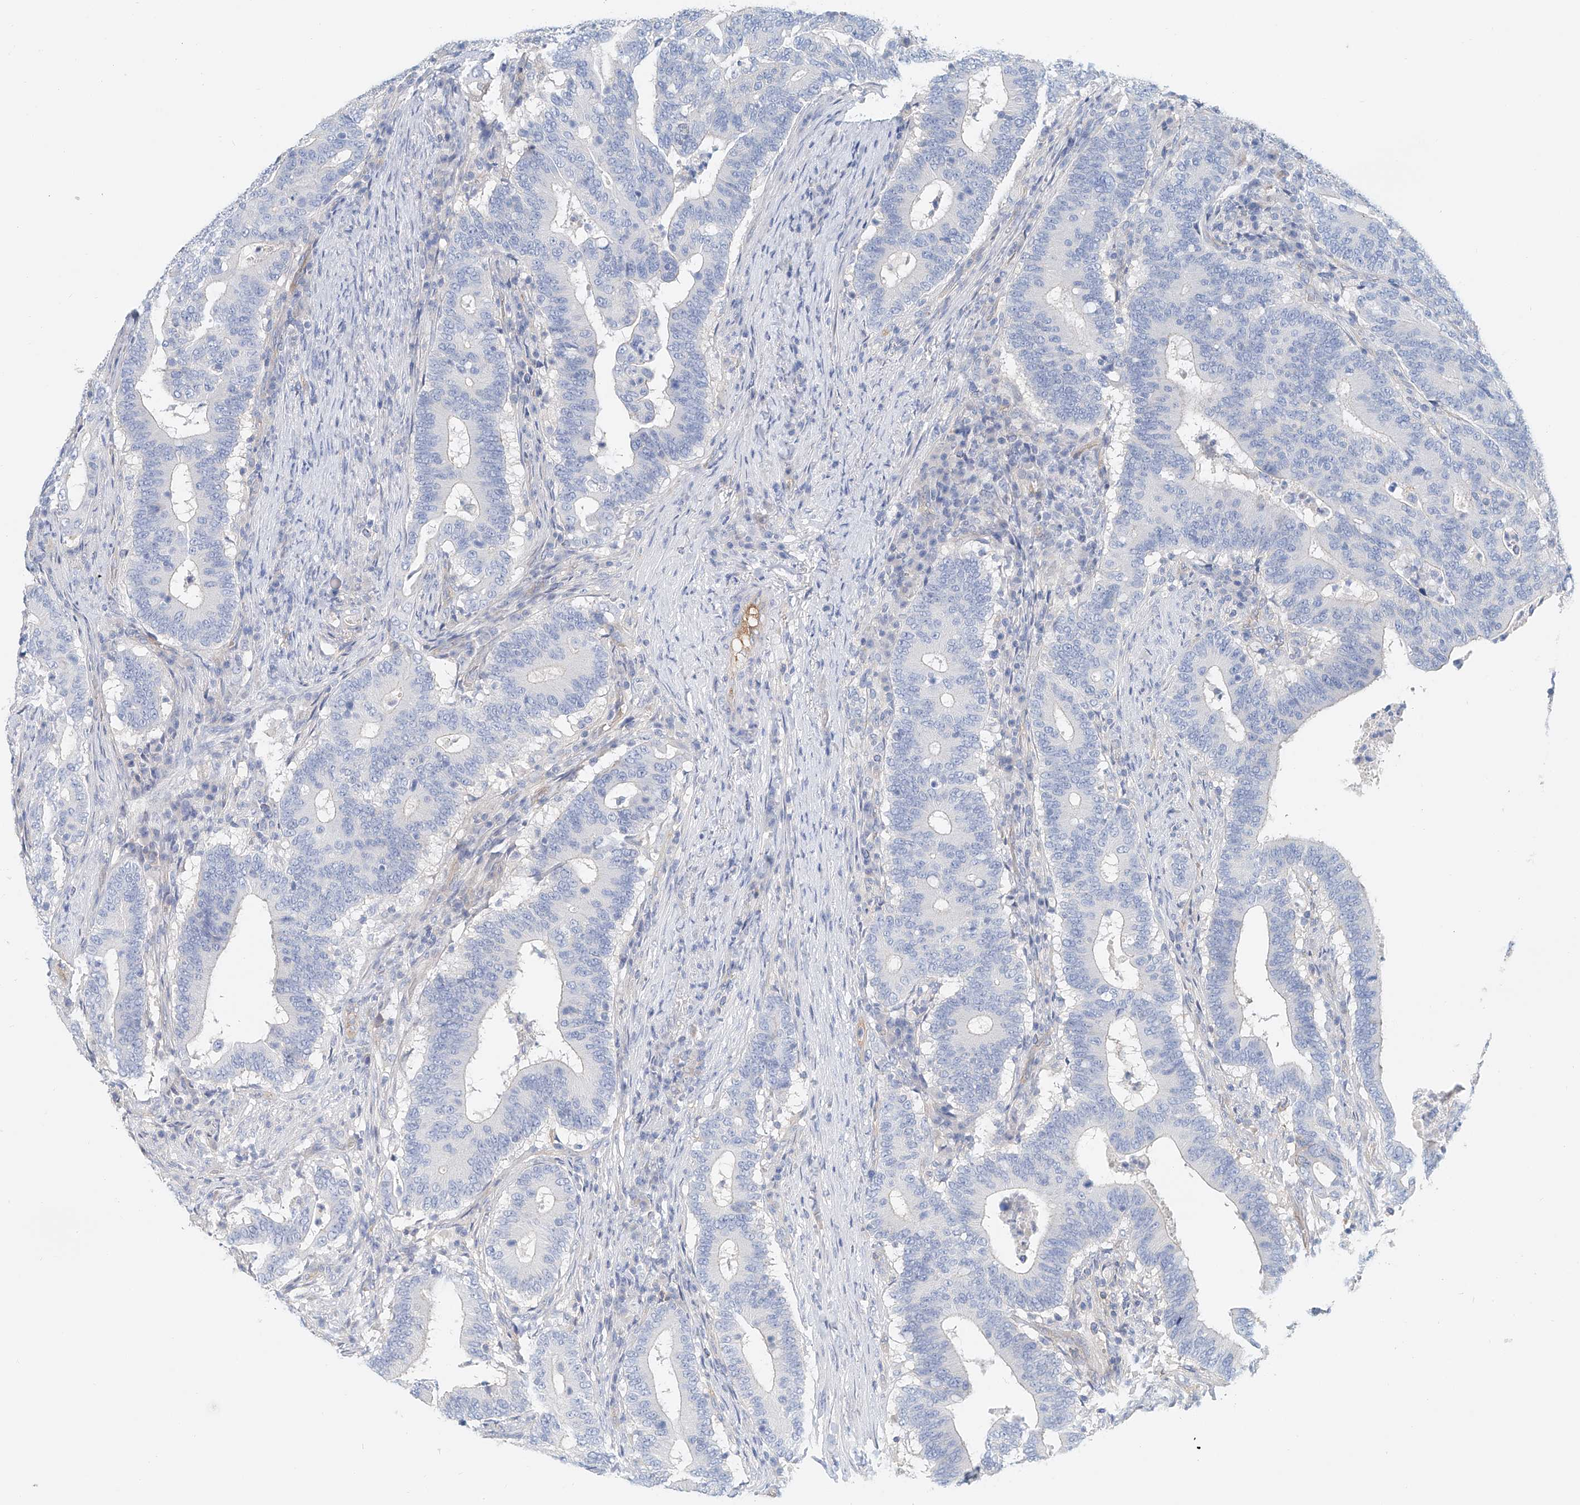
{"staining": {"intensity": "negative", "quantity": "none", "location": "none"}, "tissue": "colorectal cancer", "cell_type": "Tumor cells", "image_type": "cancer", "snomed": [{"axis": "morphology", "description": "Adenocarcinoma, NOS"}, {"axis": "topography", "description": "Colon"}], "caption": "Tumor cells are negative for brown protein staining in colorectal adenocarcinoma.", "gene": "FRYL", "patient": {"sex": "female", "age": 66}}